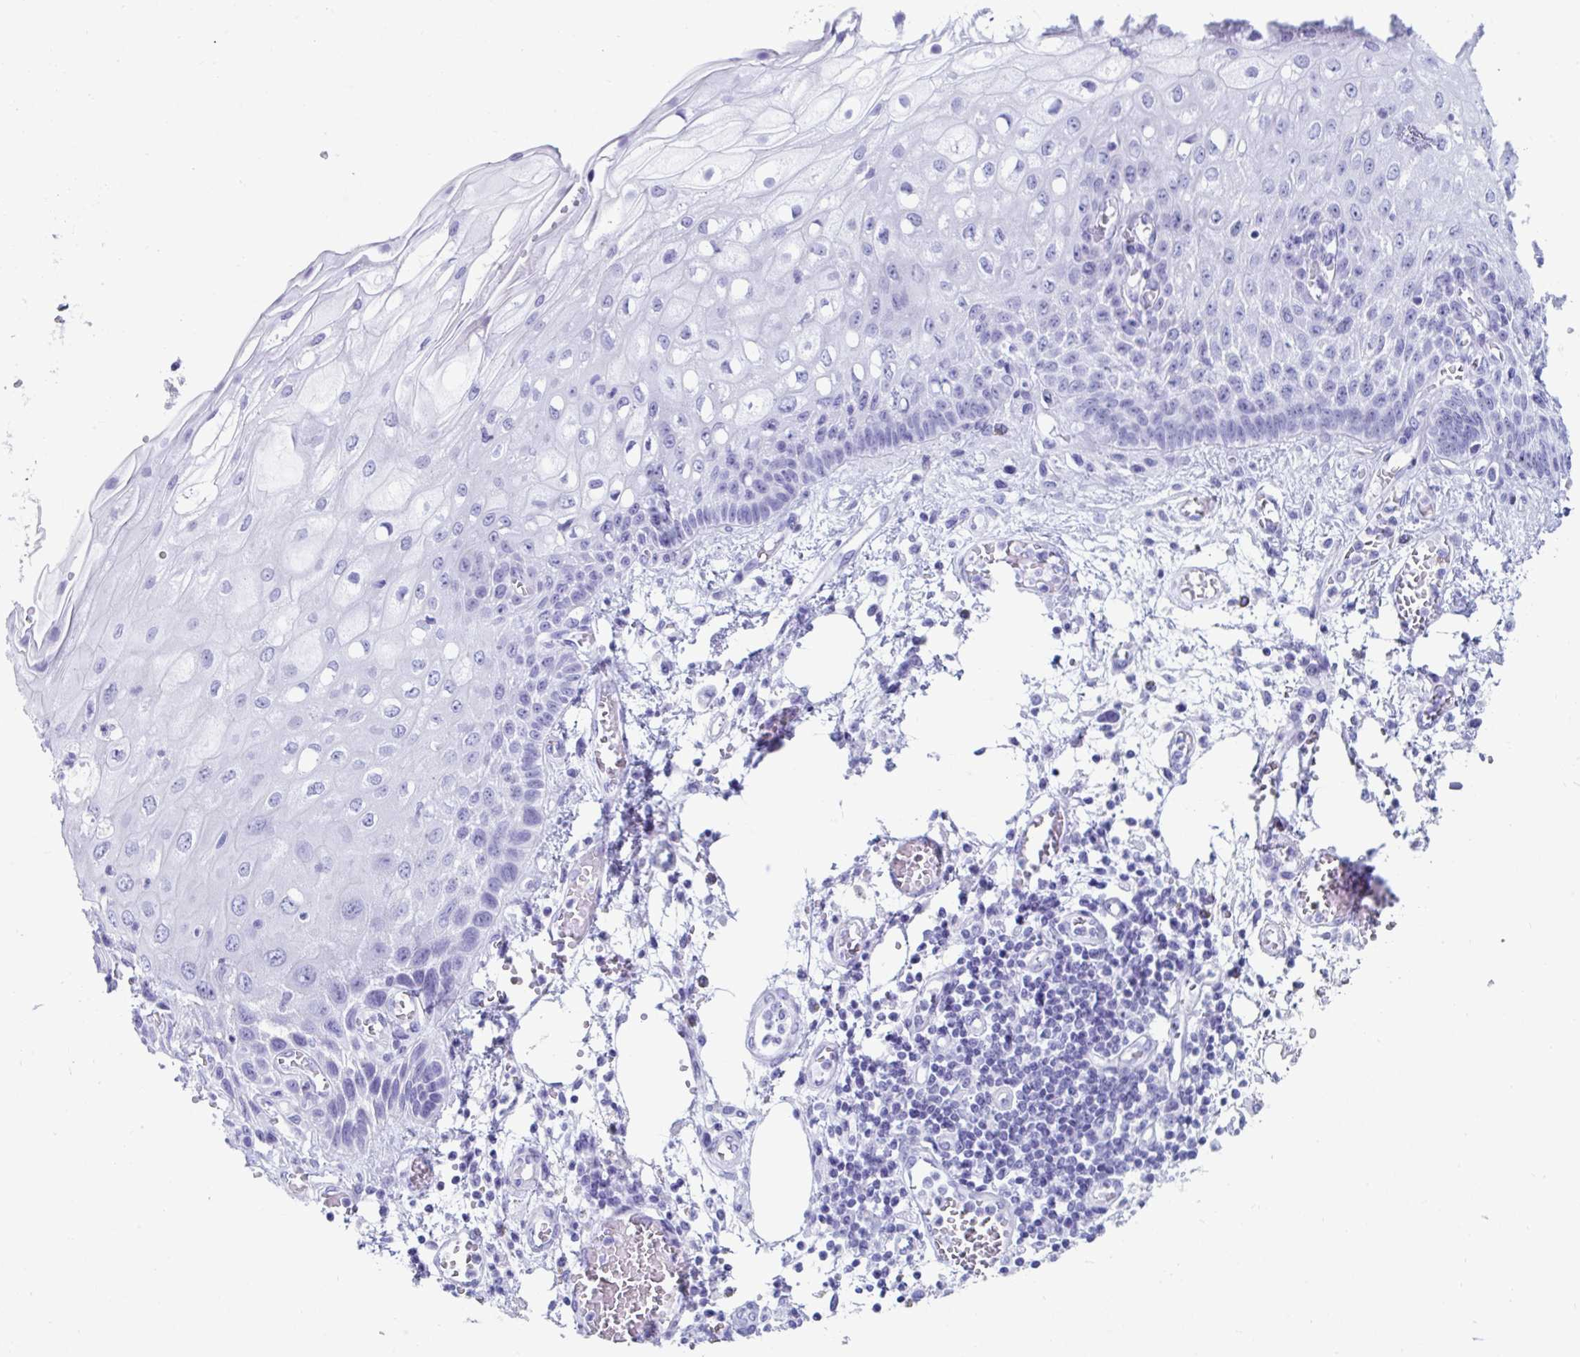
{"staining": {"intensity": "negative", "quantity": "none", "location": "none"}, "tissue": "esophagus", "cell_type": "Squamous epithelial cells", "image_type": "normal", "snomed": [{"axis": "morphology", "description": "Normal tissue, NOS"}, {"axis": "morphology", "description": "Adenocarcinoma, NOS"}, {"axis": "topography", "description": "Esophagus"}], "caption": "A high-resolution photomicrograph shows immunohistochemistry staining of benign esophagus, which demonstrates no significant positivity in squamous epithelial cells. (DAB (3,3'-diaminobenzidine) IHC, high magnification).", "gene": "GKN2", "patient": {"sex": "male", "age": 81}}